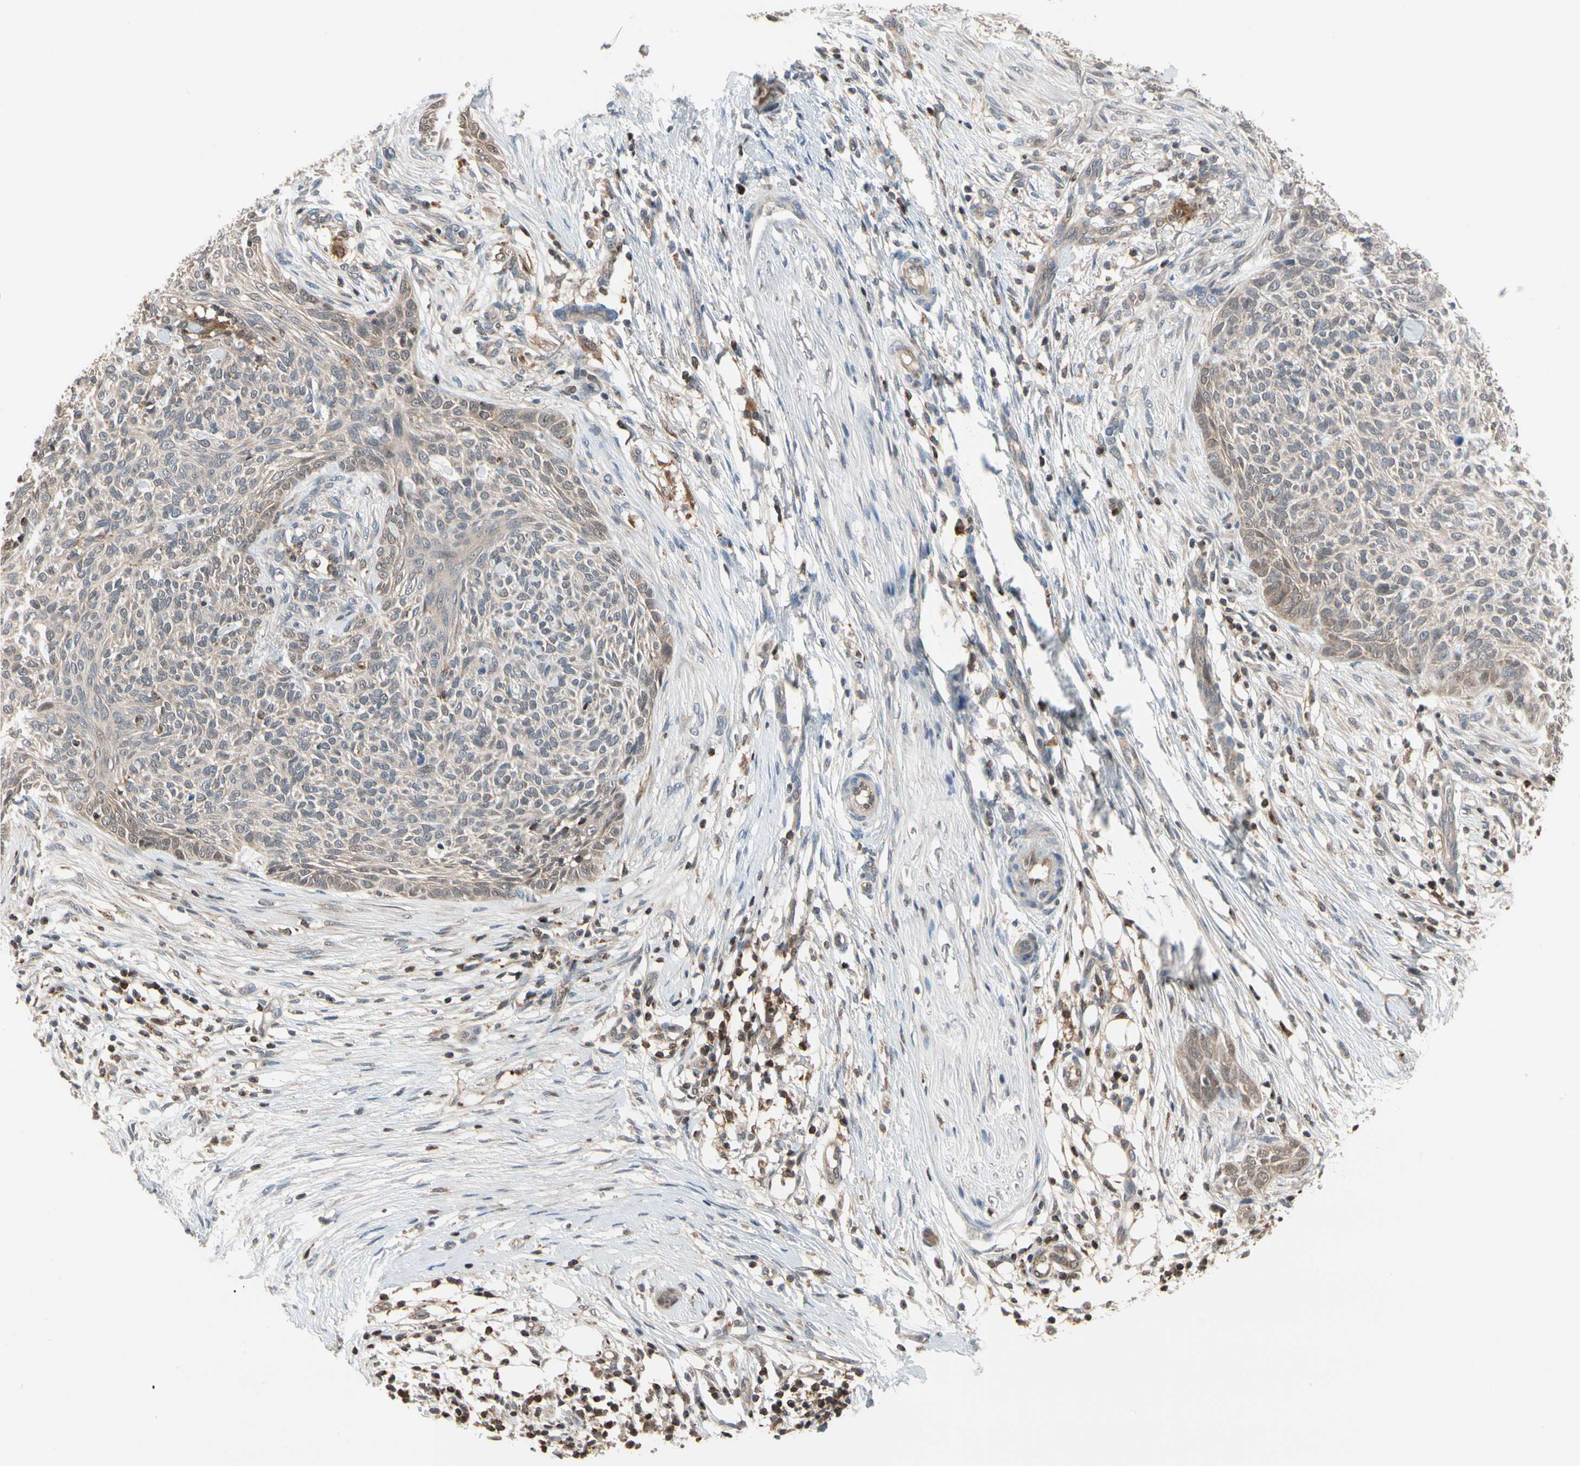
{"staining": {"intensity": "weak", "quantity": "25%-75%", "location": "cytoplasmic/membranous"}, "tissue": "skin cancer", "cell_type": "Tumor cells", "image_type": "cancer", "snomed": [{"axis": "morphology", "description": "Basal cell carcinoma"}, {"axis": "topography", "description": "Skin"}], "caption": "An IHC photomicrograph of neoplastic tissue is shown. Protein staining in brown highlights weak cytoplasmic/membranous positivity in skin basal cell carcinoma within tumor cells.", "gene": "MTHFS", "patient": {"sex": "female", "age": 84}}